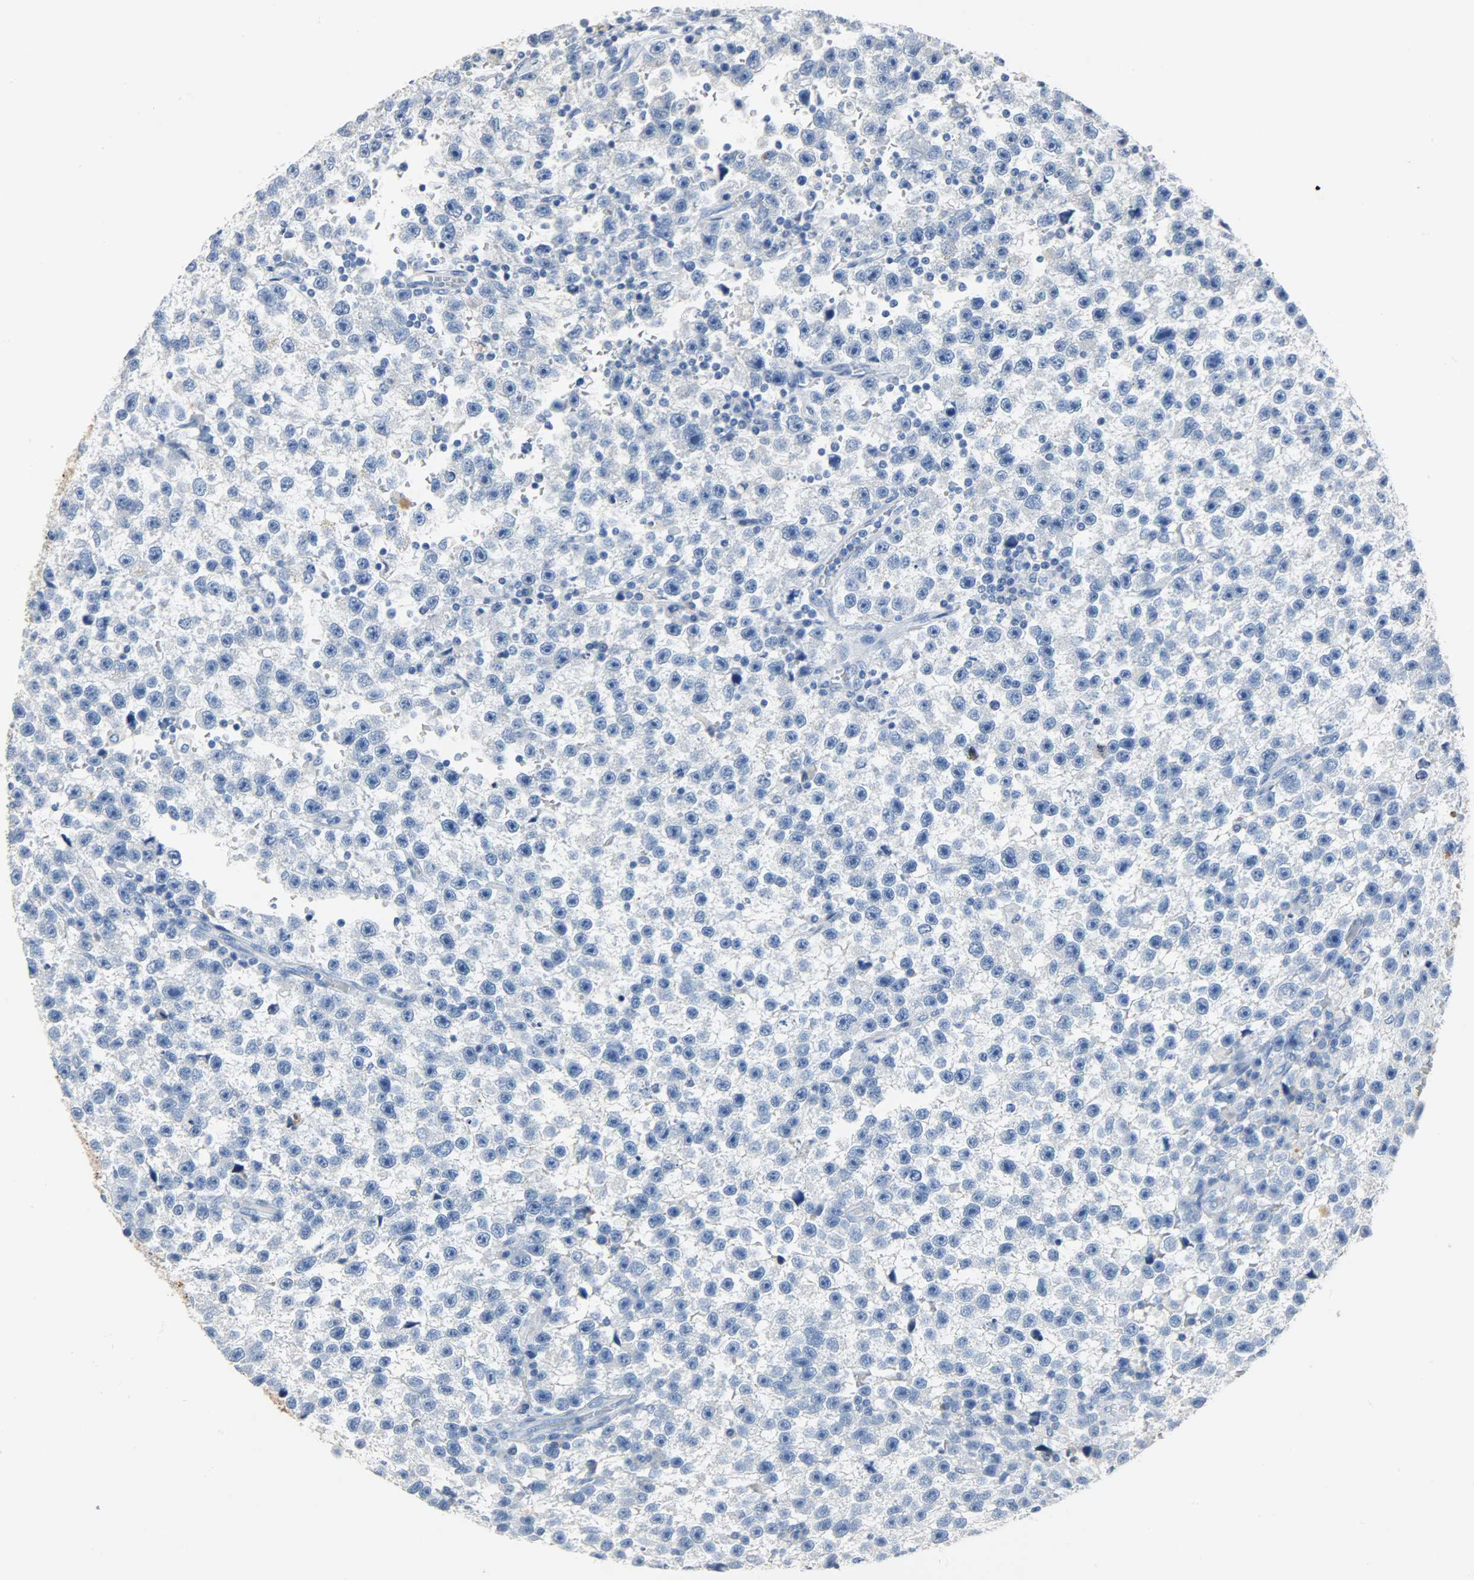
{"staining": {"intensity": "negative", "quantity": "none", "location": "none"}, "tissue": "testis cancer", "cell_type": "Tumor cells", "image_type": "cancer", "snomed": [{"axis": "morphology", "description": "Seminoma, NOS"}, {"axis": "topography", "description": "Testis"}], "caption": "Immunohistochemistry (IHC) micrograph of neoplastic tissue: testis seminoma stained with DAB (3,3'-diaminobenzidine) displays no significant protein expression in tumor cells.", "gene": "CRP", "patient": {"sex": "male", "age": 33}}